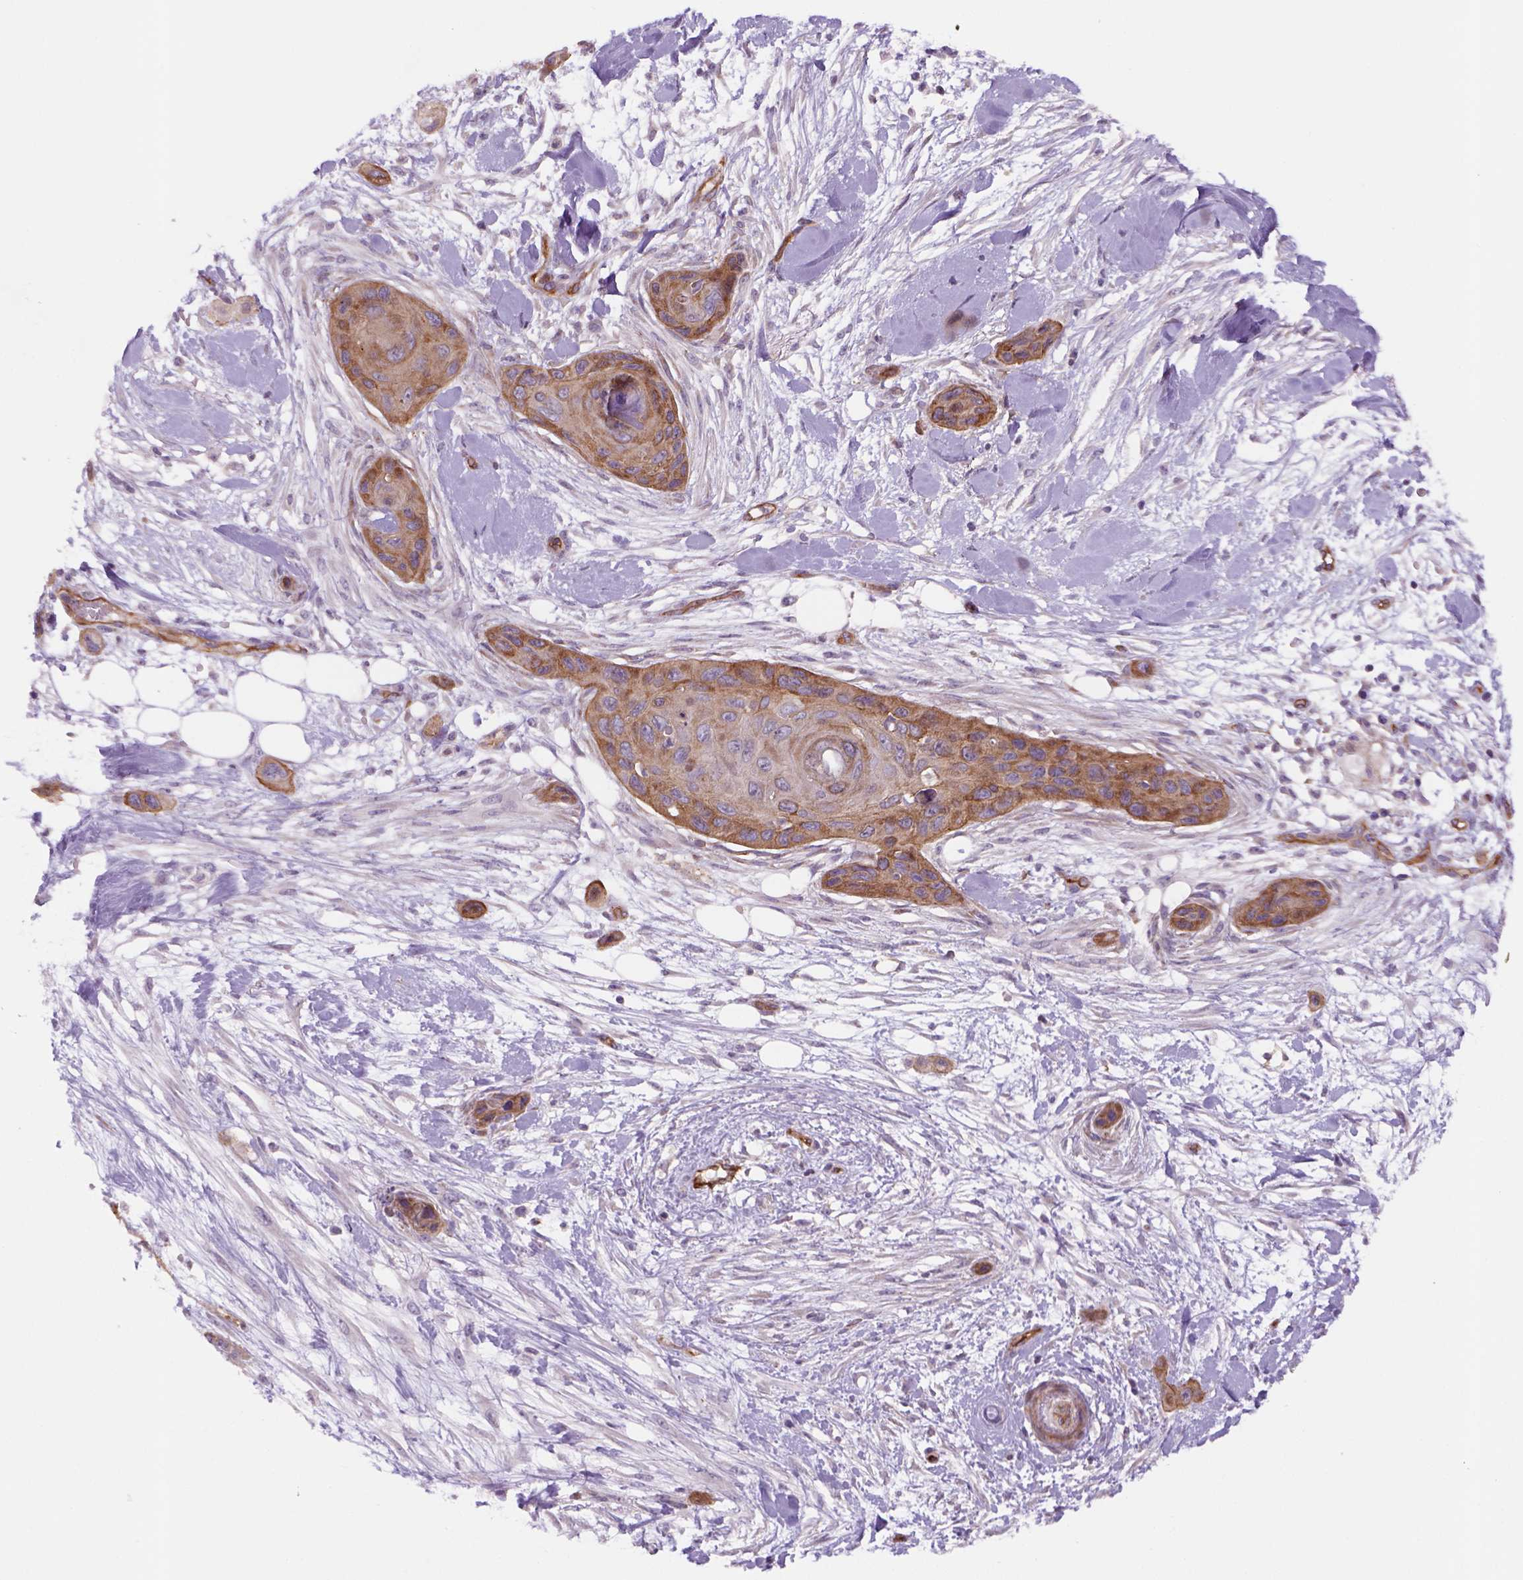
{"staining": {"intensity": "moderate", "quantity": ">75%", "location": "cytoplasmic/membranous"}, "tissue": "skin cancer", "cell_type": "Tumor cells", "image_type": "cancer", "snomed": [{"axis": "morphology", "description": "Squamous cell carcinoma, NOS"}, {"axis": "topography", "description": "Skin"}], "caption": "Human skin cancer stained with a brown dye exhibits moderate cytoplasmic/membranous positive positivity in approximately >75% of tumor cells.", "gene": "VSTM5", "patient": {"sex": "male", "age": 82}}